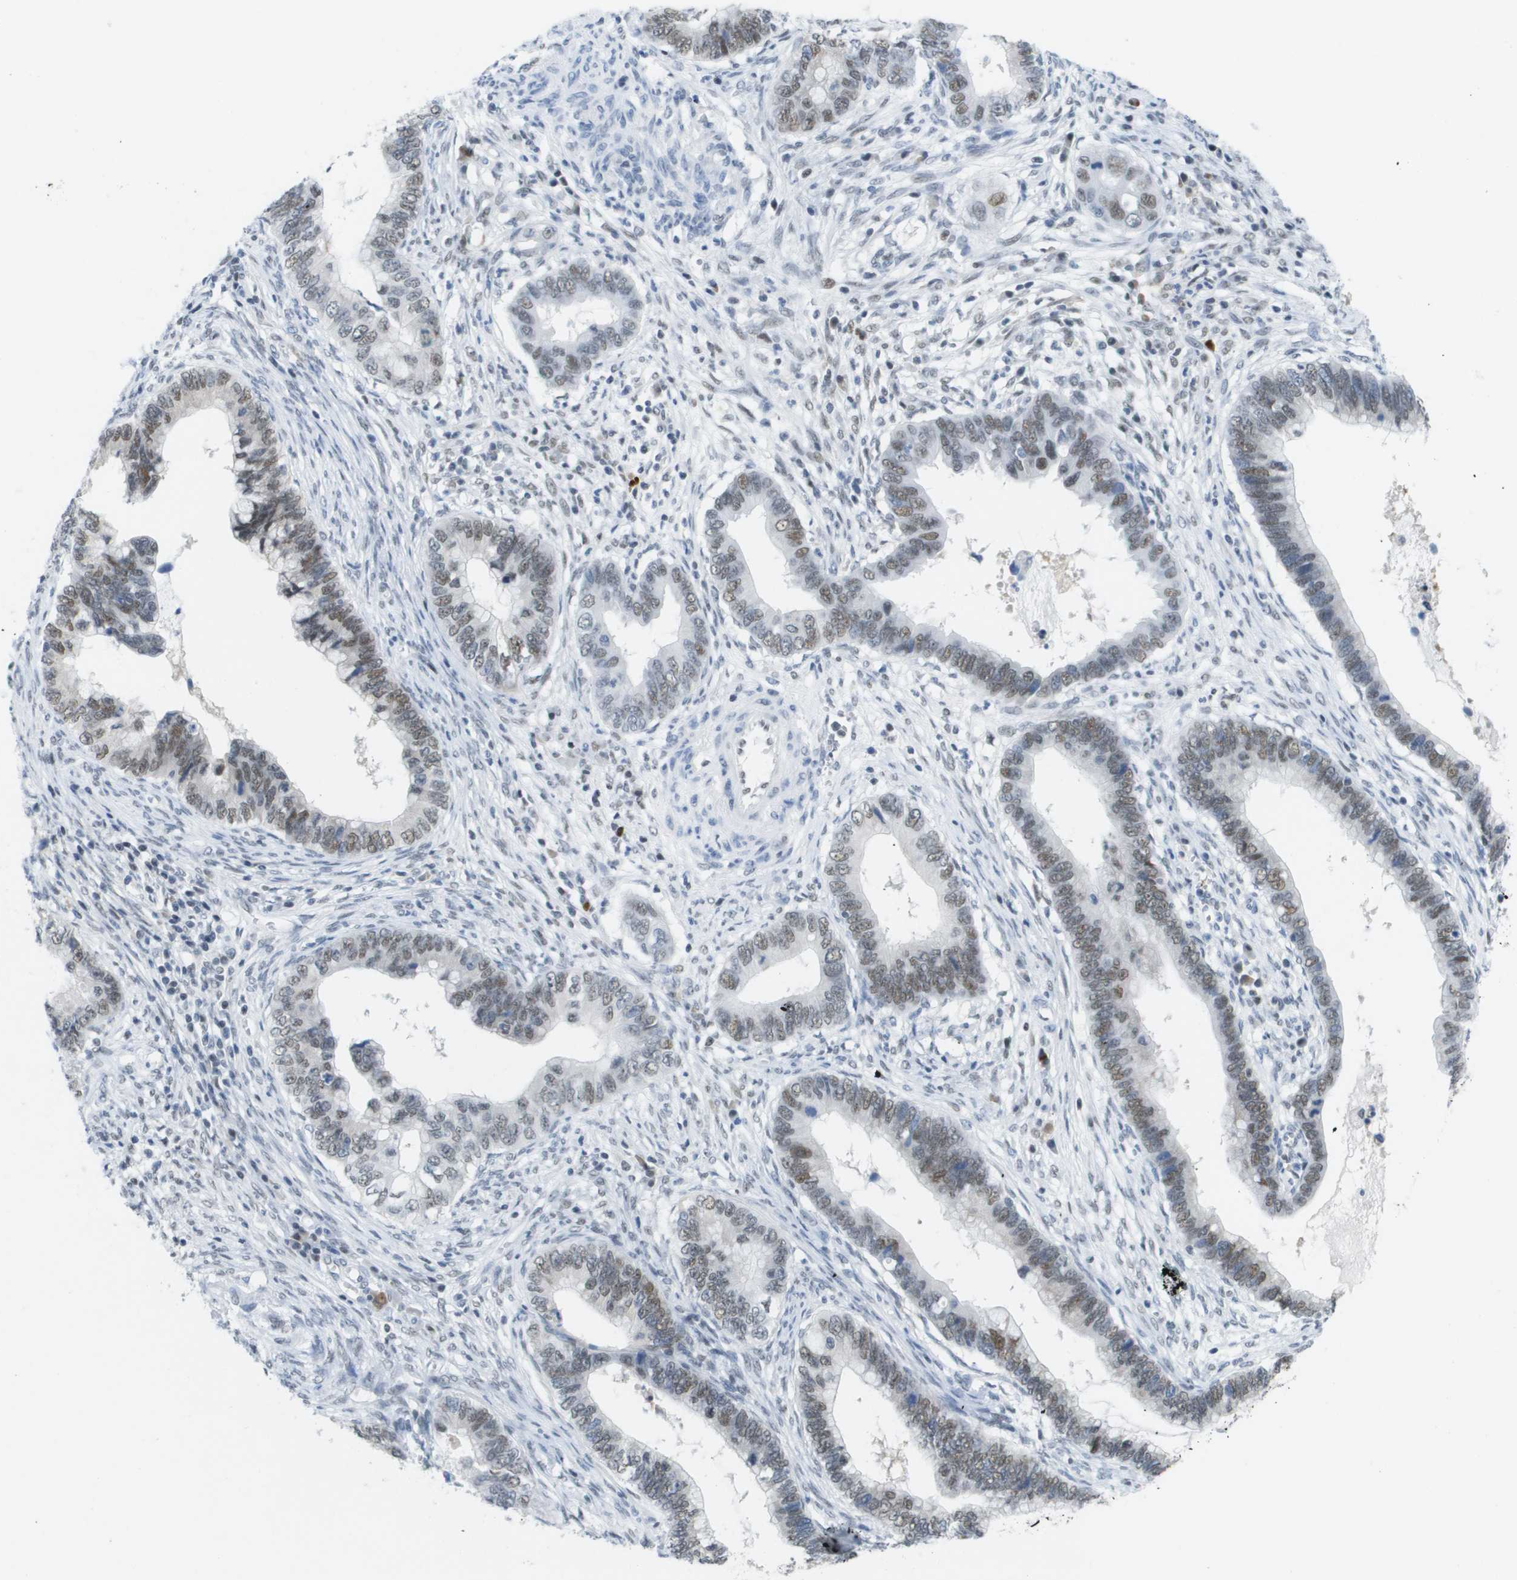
{"staining": {"intensity": "weak", "quantity": "25%-75%", "location": "nuclear"}, "tissue": "cervical cancer", "cell_type": "Tumor cells", "image_type": "cancer", "snomed": [{"axis": "morphology", "description": "Adenocarcinoma, NOS"}, {"axis": "topography", "description": "Cervix"}], "caption": "There is low levels of weak nuclear staining in tumor cells of adenocarcinoma (cervical), as demonstrated by immunohistochemical staining (brown color).", "gene": "TP53RK", "patient": {"sex": "female", "age": 44}}